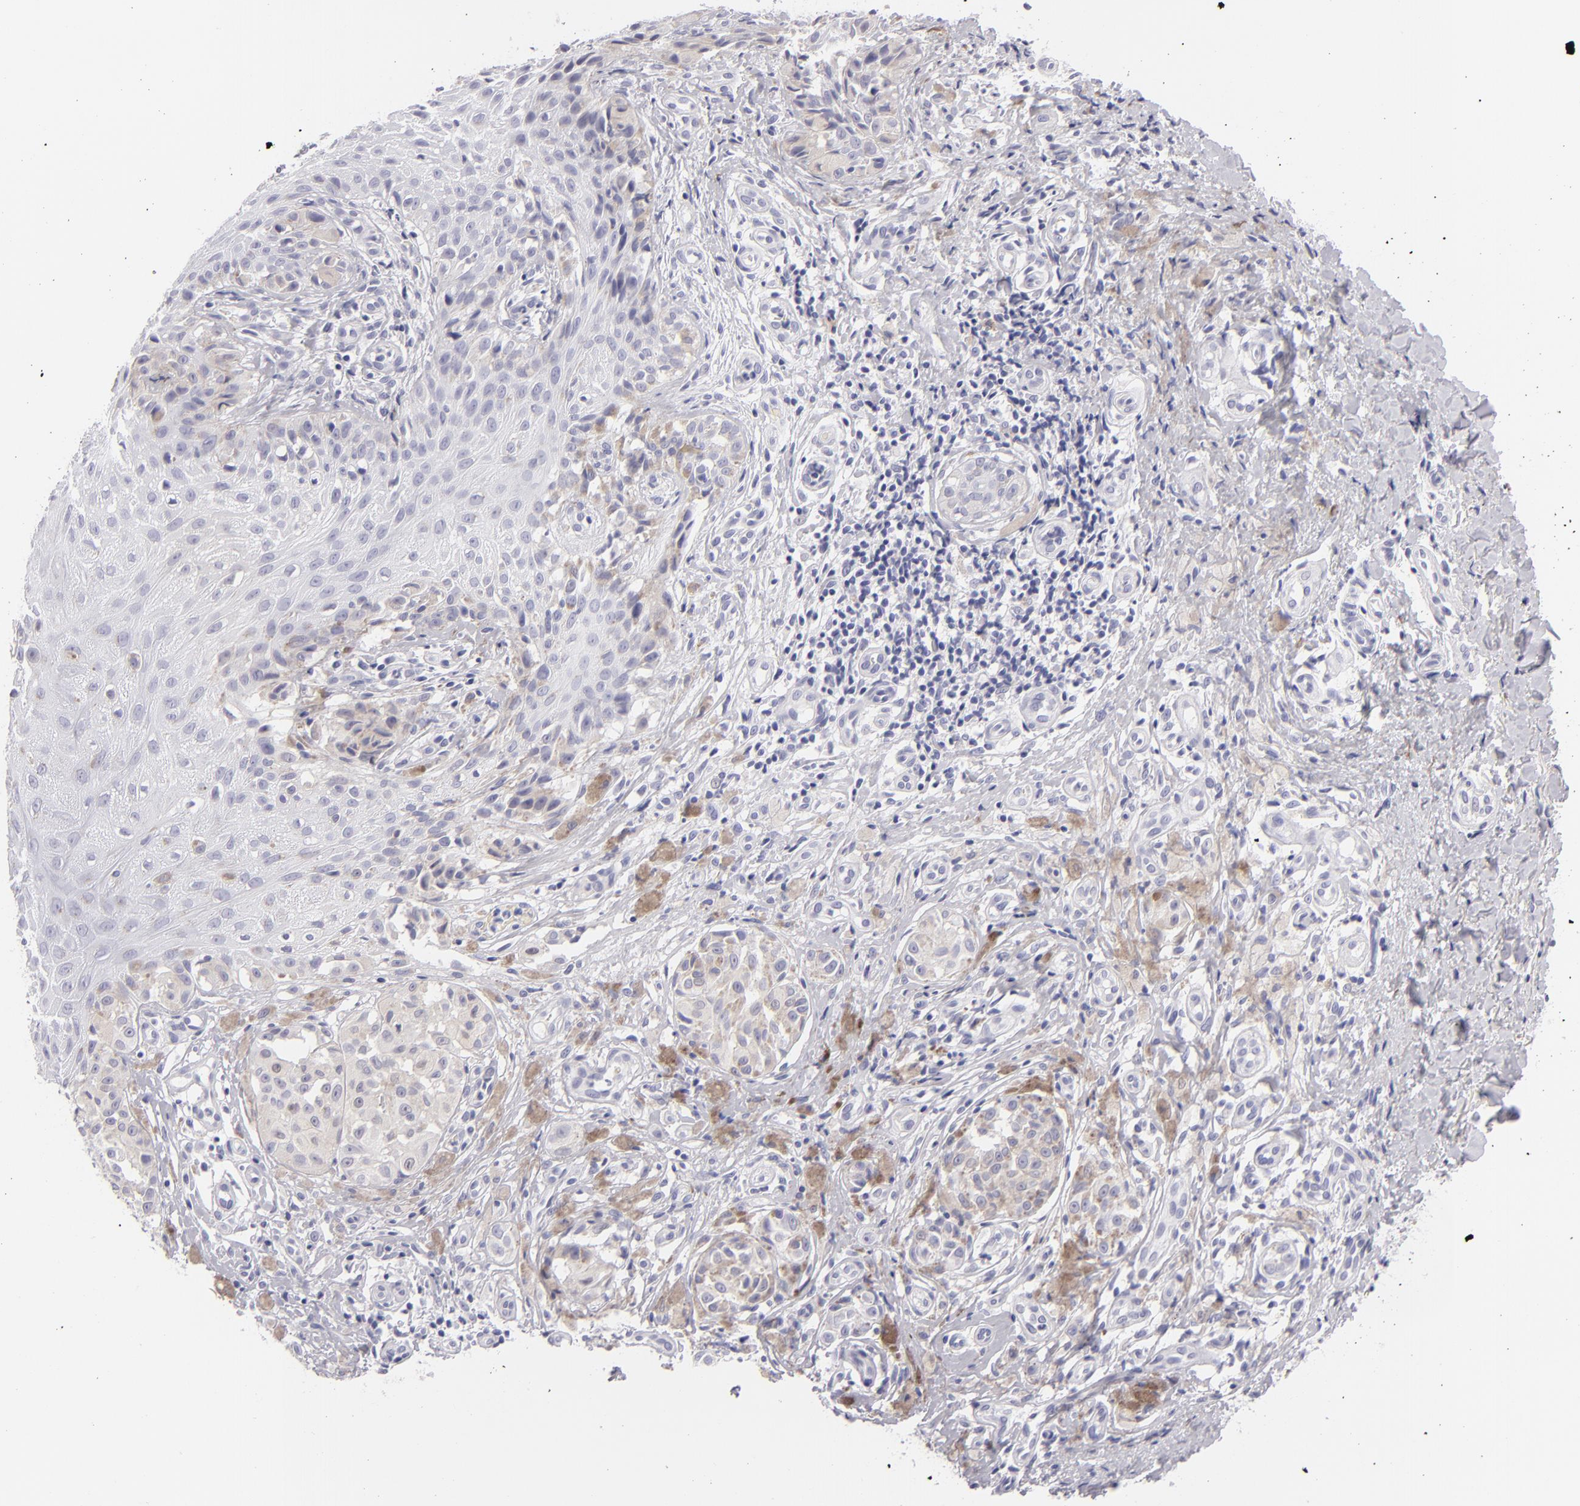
{"staining": {"intensity": "negative", "quantity": "none", "location": "none"}, "tissue": "melanoma", "cell_type": "Tumor cells", "image_type": "cancer", "snomed": [{"axis": "morphology", "description": "Malignant melanoma, NOS"}, {"axis": "topography", "description": "Skin"}], "caption": "This is a micrograph of IHC staining of melanoma, which shows no positivity in tumor cells.", "gene": "VIL1", "patient": {"sex": "male", "age": 67}}